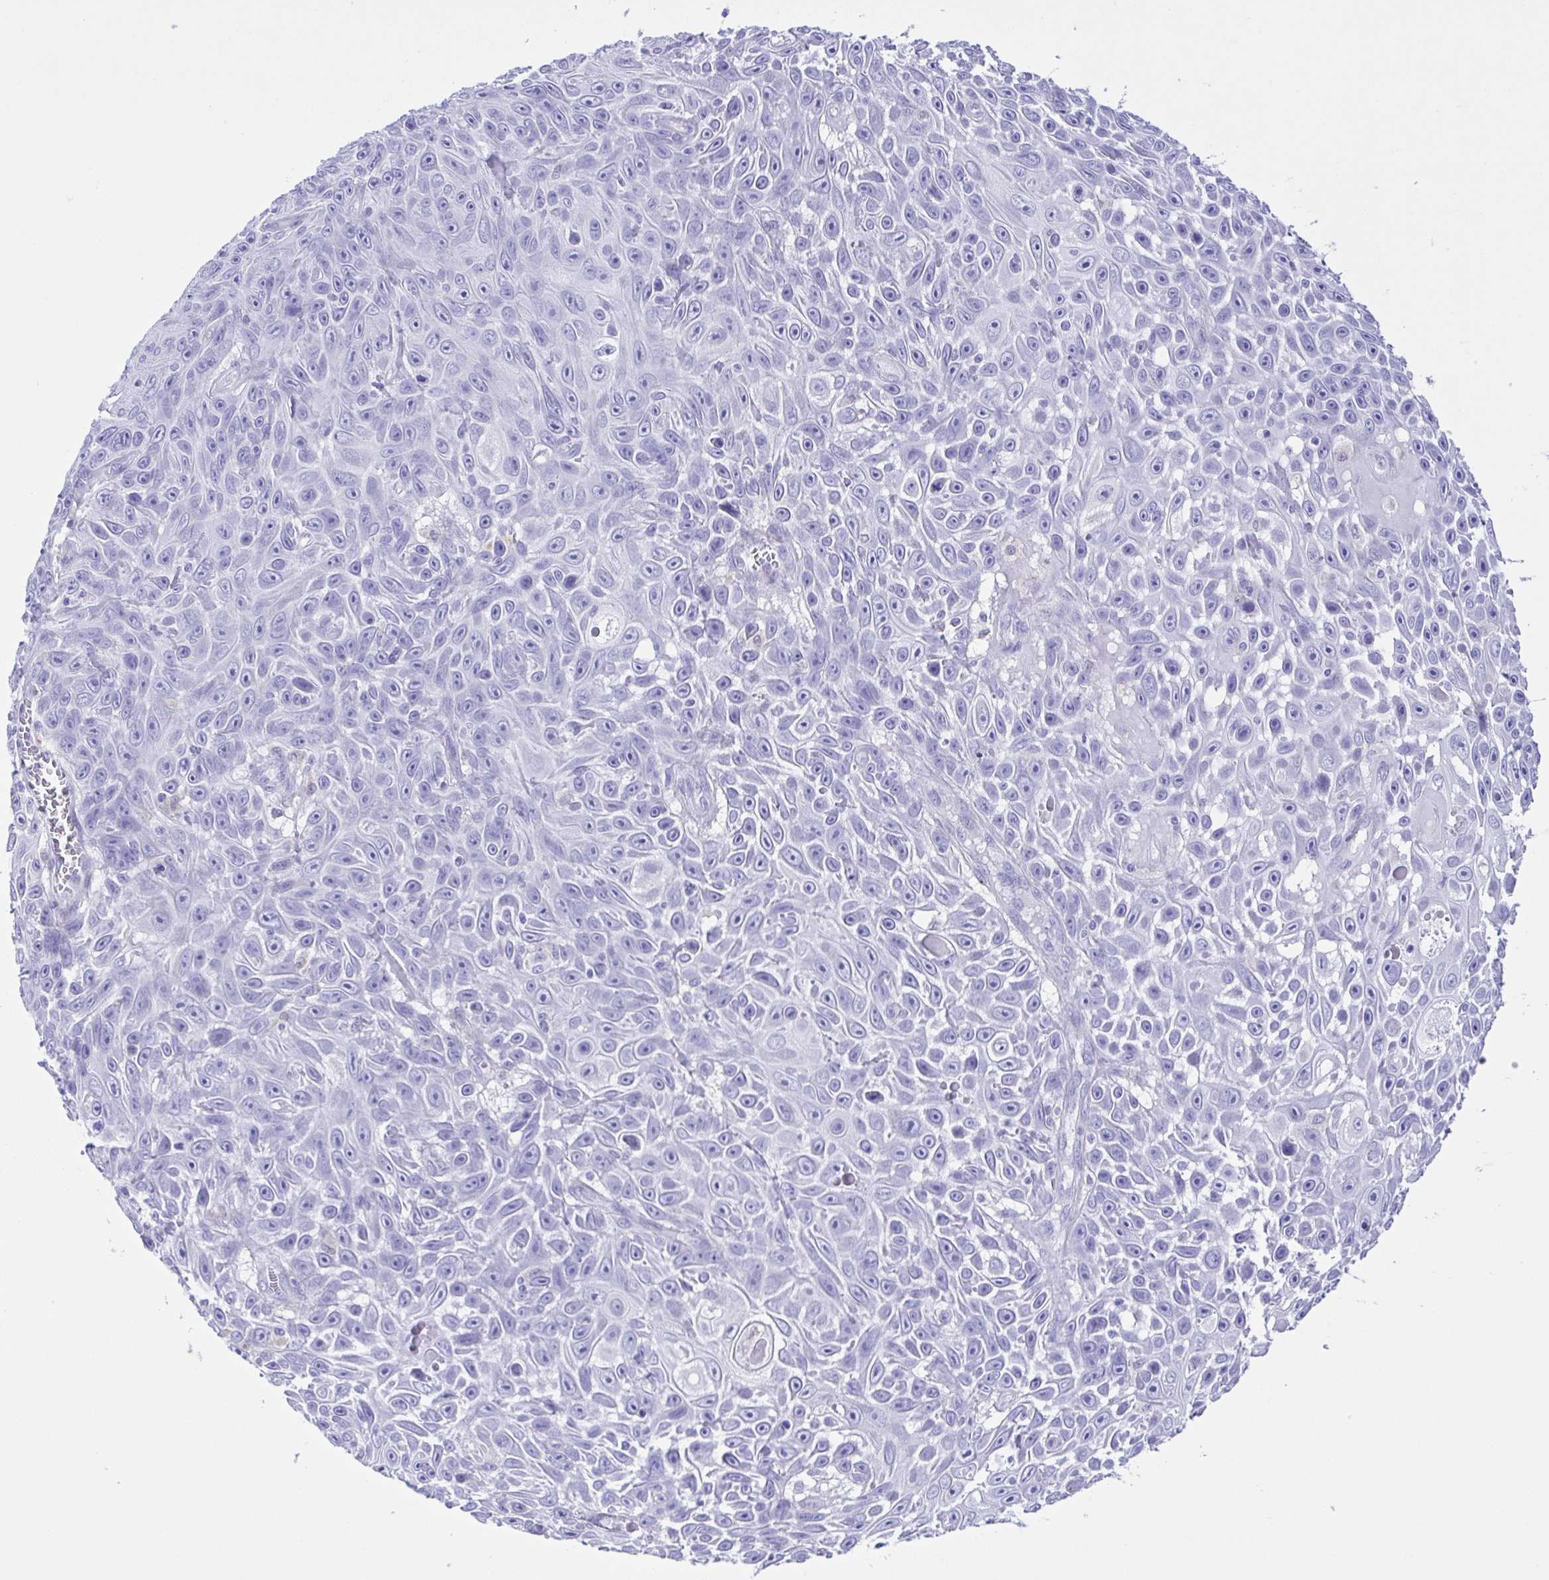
{"staining": {"intensity": "negative", "quantity": "none", "location": "none"}, "tissue": "skin cancer", "cell_type": "Tumor cells", "image_type": "cancer", "snomed": [{"axis": "morphology", "description": "Squamous cell carcinoma, NOS"}, {"axis": "topography", "description": "Skin"}], "caption": "Skin cancer (squamous cell carcinoma) stained for a protein using IHC reveals no staining tumor cells.", "gene": "GPR17", "patient": {"sex": "male", "age": 82}}